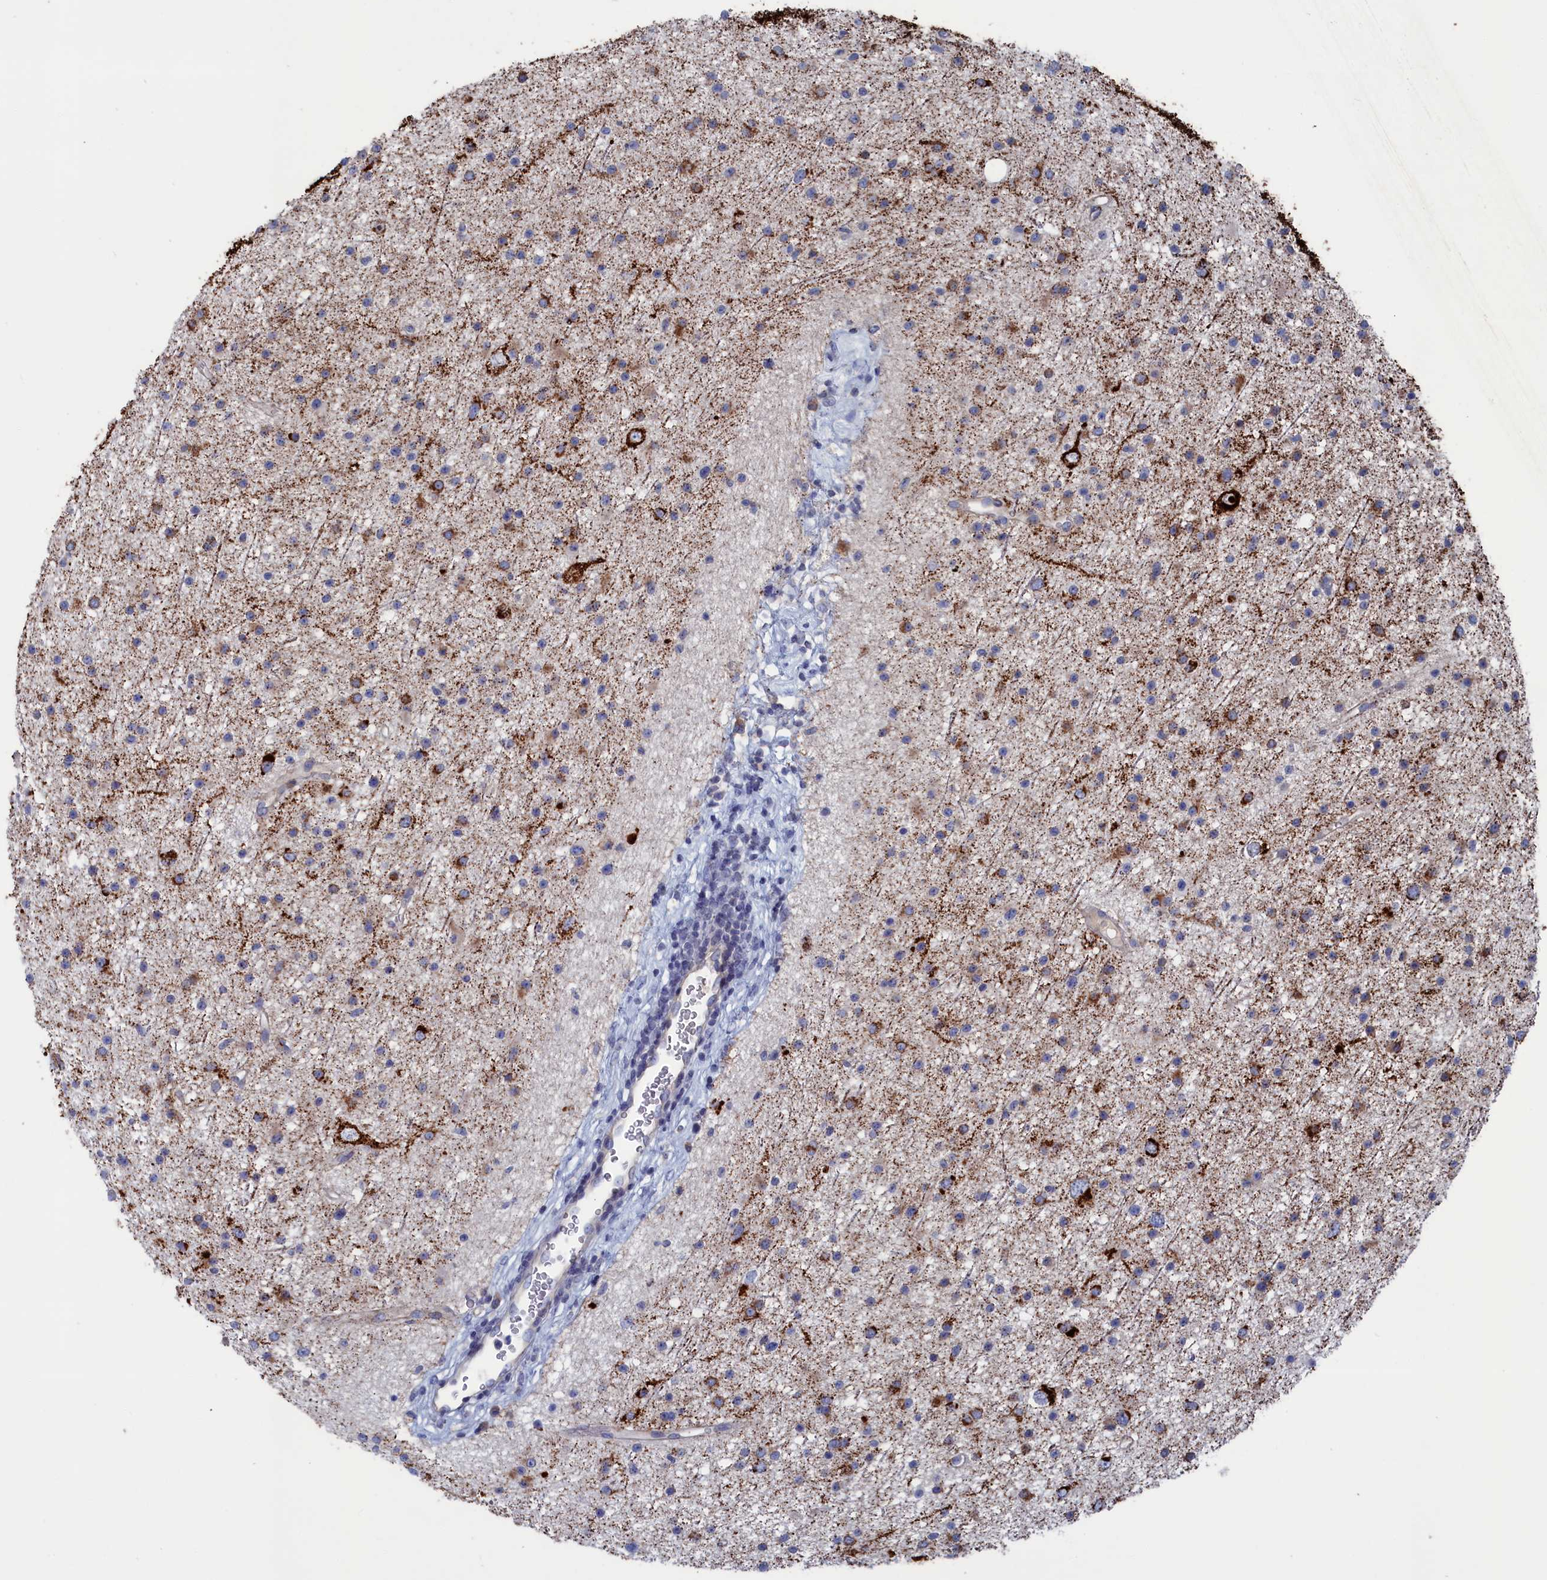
{"staining": {"intensity": "strong", "quantity": "<25%", "location": "cytoplasmic/membranous"}, "tissue": "glioma", "cell_type": "Tumor cells", "image_type": "cancer", "snomed": [{"axis": "morphology", "description": "Glioma, malignant, Low grade"}, {"axis": "topography", "description": "Cerebral cortex"}], "caption": "Immunohistochemistry (IHC) photomicrograph of human glioma stained for a protein (brown), which demonstrates medium levels of strong cytoplasmic/membranous expression in approximately <25% of tumor cells.", "gene": "CEND1", "patient": {"sex": "female", "age": 39}}